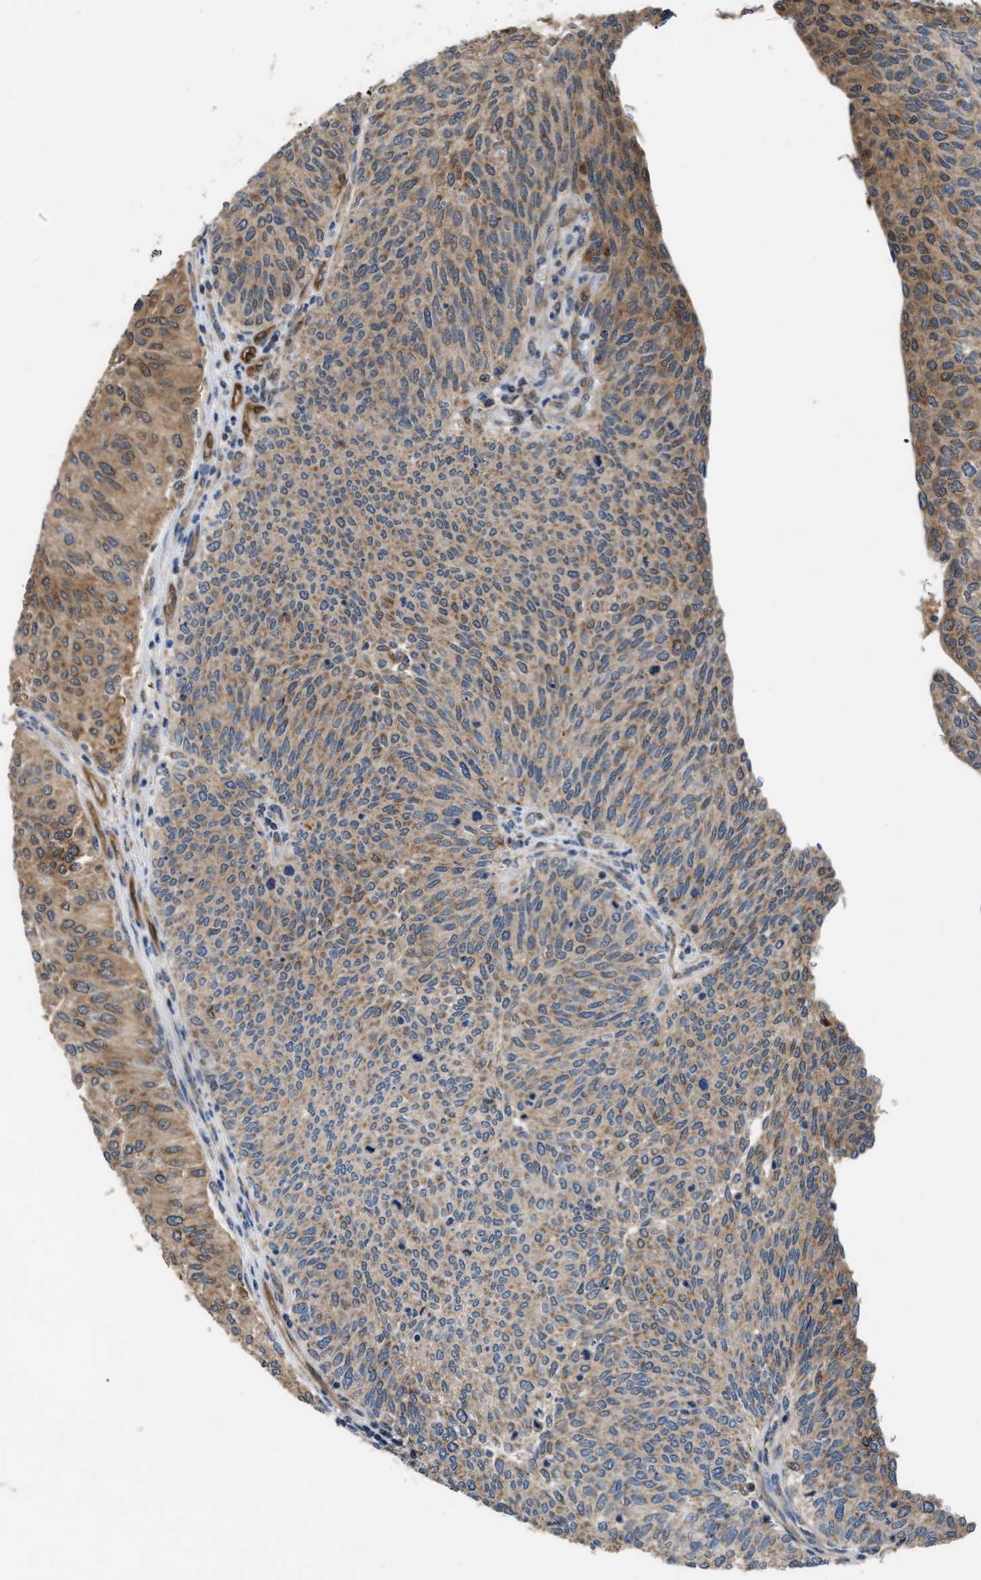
{"staining": {"intensity": "moderate", "quantity": ">75%", "location": "cytoplasmic/membranous"}, "tissue": "urothelial cancer", "cell_type": "Tumor cells", "image_type": "cancer", "snomed": [{"axis": "morphology", "description": "Urothelial carcinoma, Low grade"}, {"axis": "topography", "description": "Urinary bladder"}], "caption": "This micrograph reveals immunohistochemistry (IHC) staining of human urothelial carcinoma (low-grade), with medium moderate cytoplasmic/membranous positivity in about >75% of tumor cells.", "gene": "PPA1", "patient": {"sex": "female", "age": 79}}